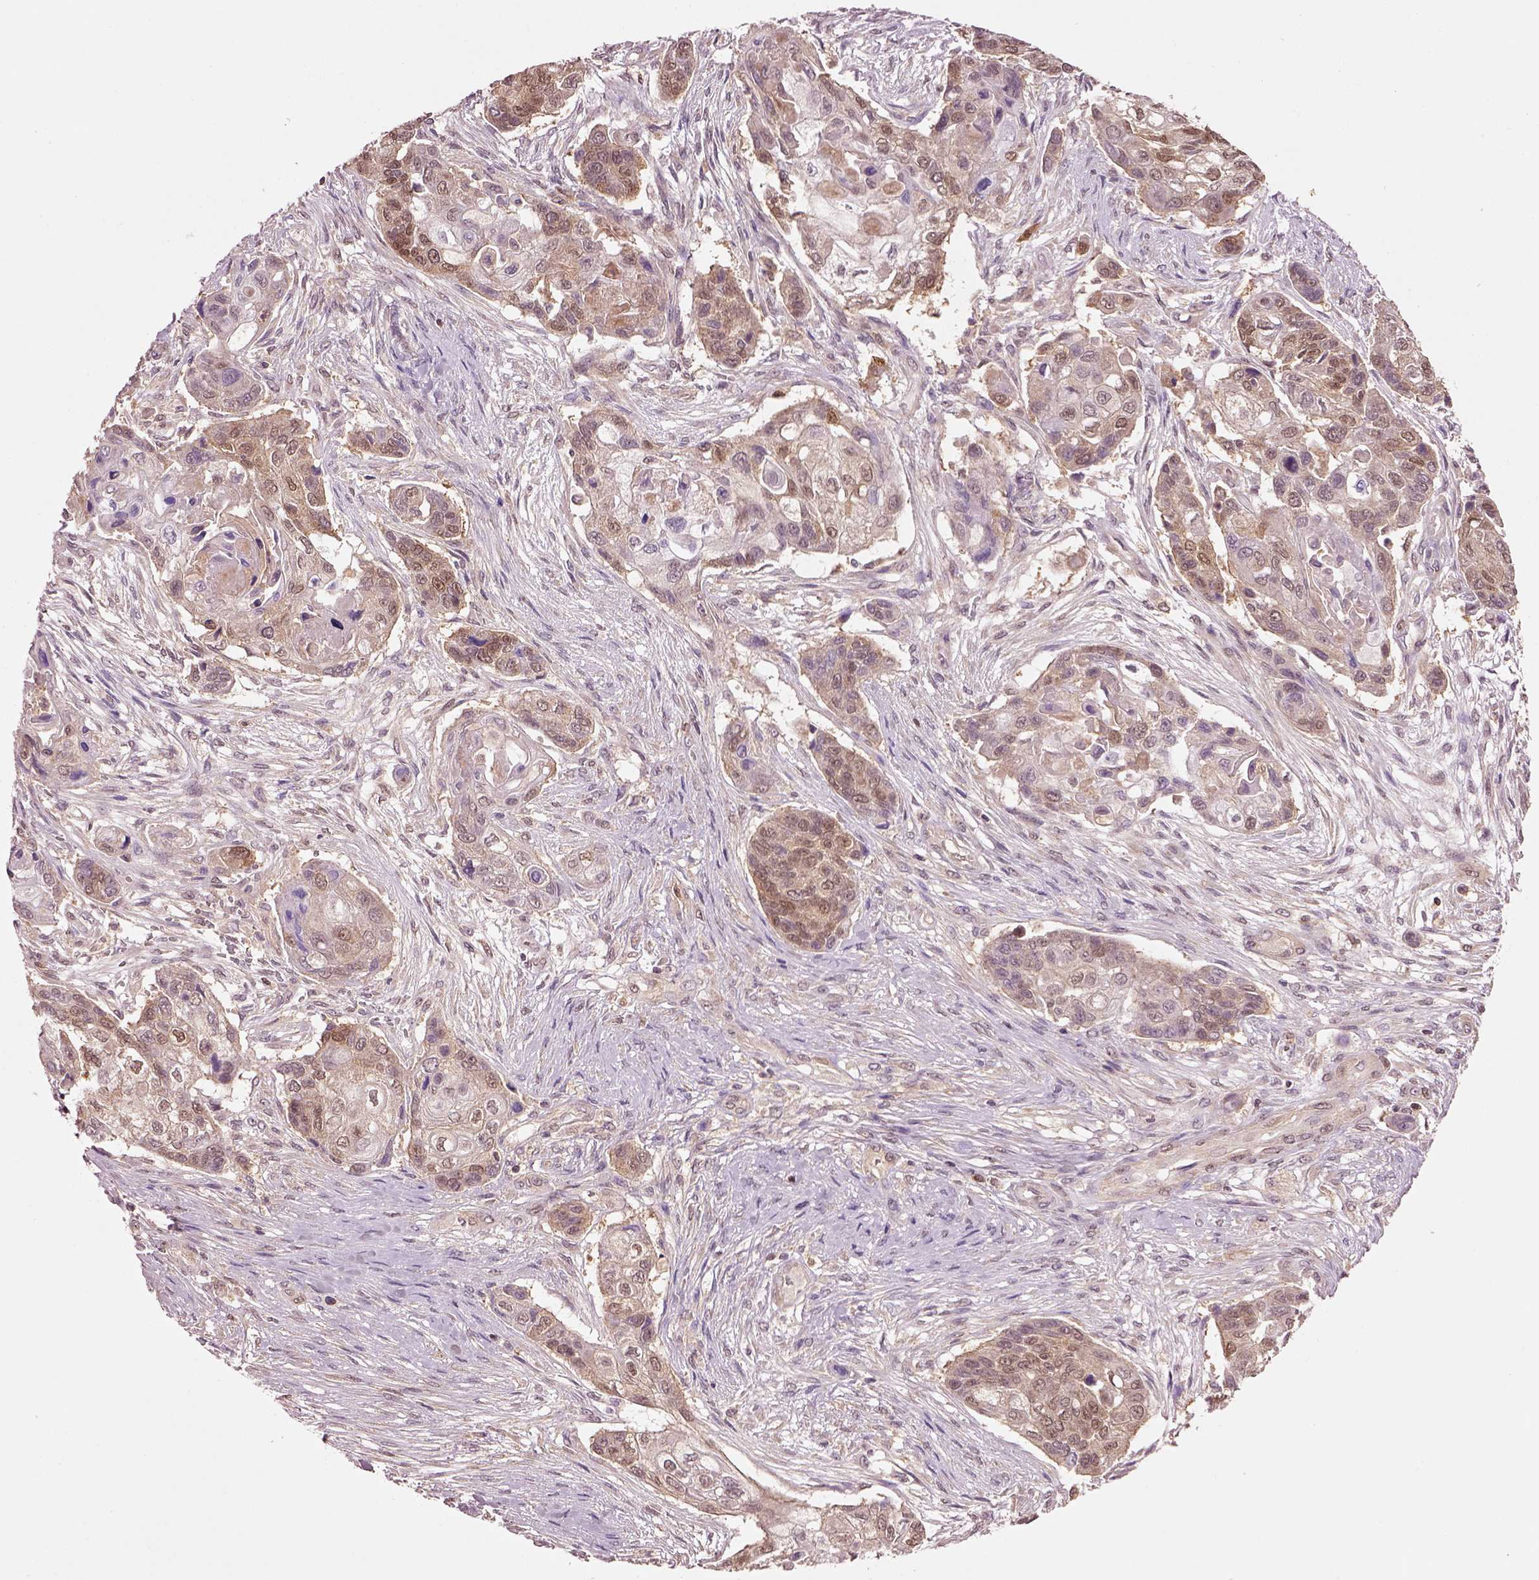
{"staining": {"intensity": "moderate", "quantity": "25%-75%", "location": "cytoplasmic/membranous"}, "tissue": "lung cancer", "cell_type": "Tumor cells", "image_type": "cancer", "snomed": [{"axis": "morphology", "description": "Squamous cell carcinoma, NOS"}, {"axis": "topography", "description": "Lung"}], "caption": "There is medium levels of moderate cytoplasmic/membranous expression in tumor cells of squamous cell carcinoma (lung), as demonstrated by immunohistochemical staining (brown color).", "gene": "MDP1", "patient": {"sex": "male", "age": 69}}